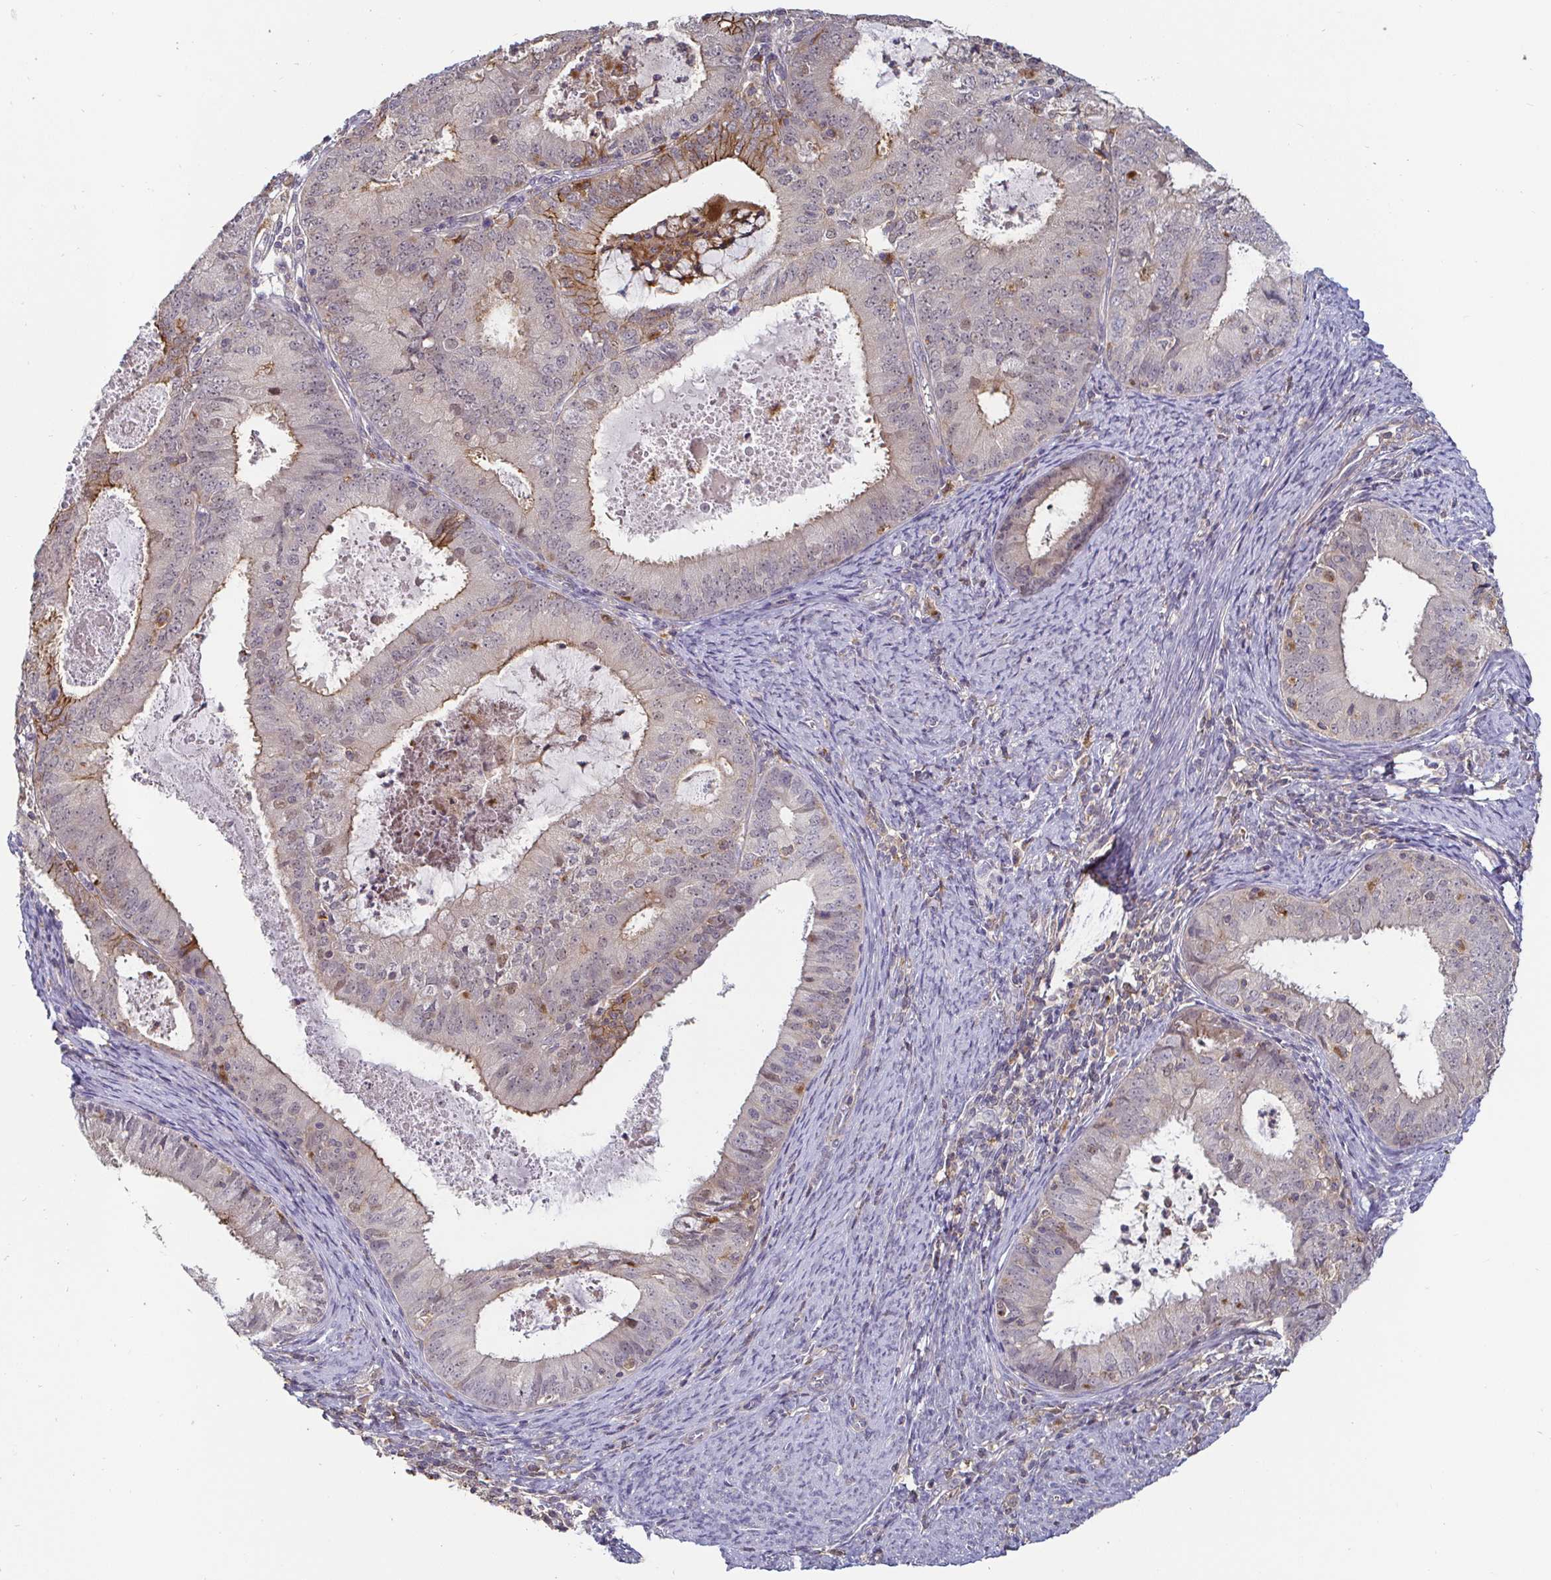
{"staining": {"intensity": "weak", "quantity": "<25%", "location": "cytoplasmic/membranous"}, "tissue": "endometrial cancer", "cell_type": "Tumor cells", "image_type": "cancer", "snomed": [{"axis": "morphology", "description": "Adenocarcinoma, NOS"}, {"axis": "topography", "description": "Endometrium"}], "caption": "There is no significant staining in tumor cells of endometrial adenocarcinoma.", "gene": "CDH18", "patient": {"sex": "female", "age": 57}}